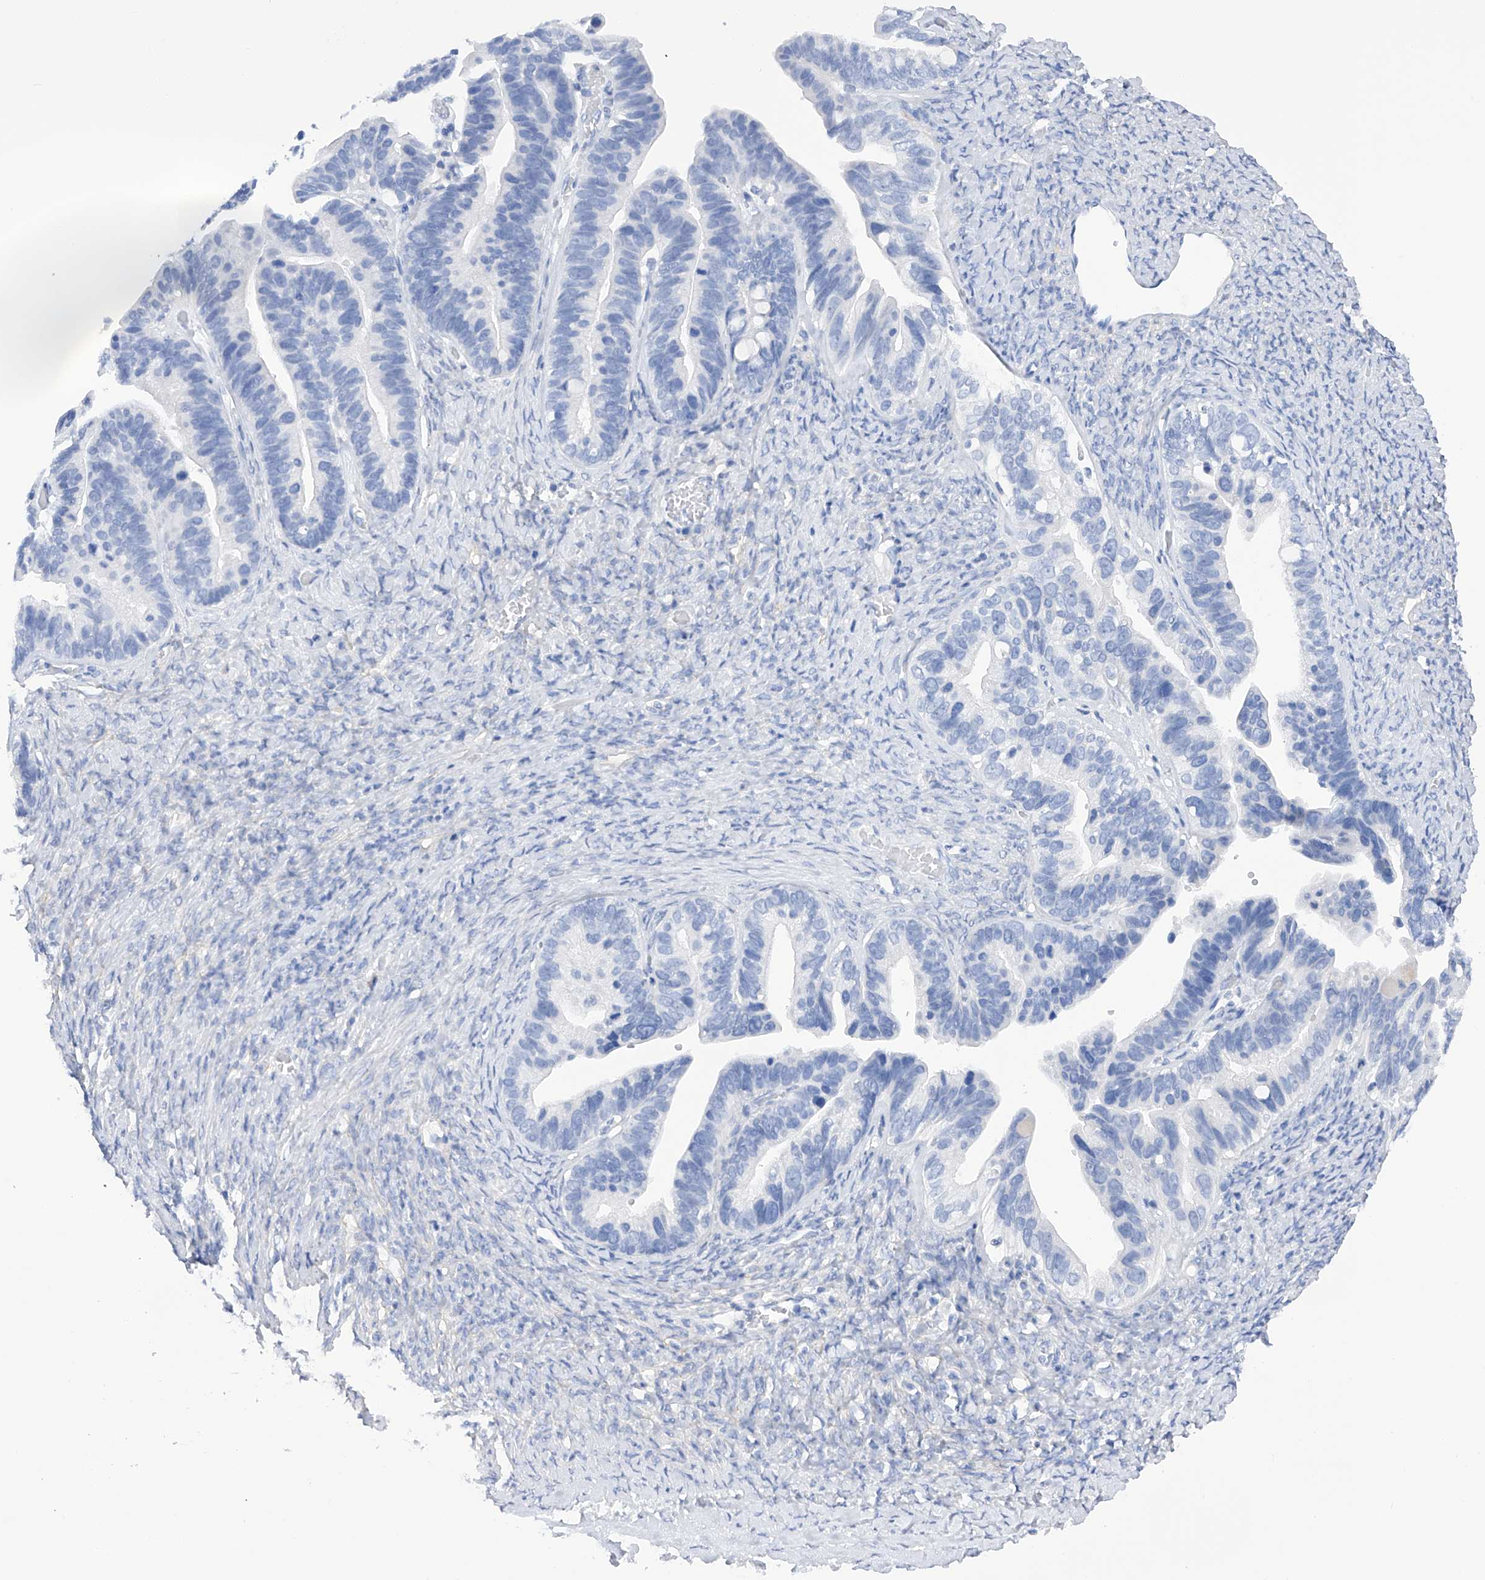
{"staining": {"intensity": "negative", "quantity": "none", "location": "none"}, "tissue": "ovarian cancer", "cell_type": "Tumor cells", "image_type": "cancer", "snomed": [{"axis": "morphology", "description": "Cystadenocarcinoma, serous, NOS"}, {"axis": "topography", "description": "Ovary"}], "caption": "Immunohistochemistry (IHC) photomicrograph of human ovarian cancer (serous cystadenocarcinoma) stained for a protein (brown), which displays no positivity in tumor cells.", "gene": "FLG", "patient": {"sex": "female", "age": 56}}